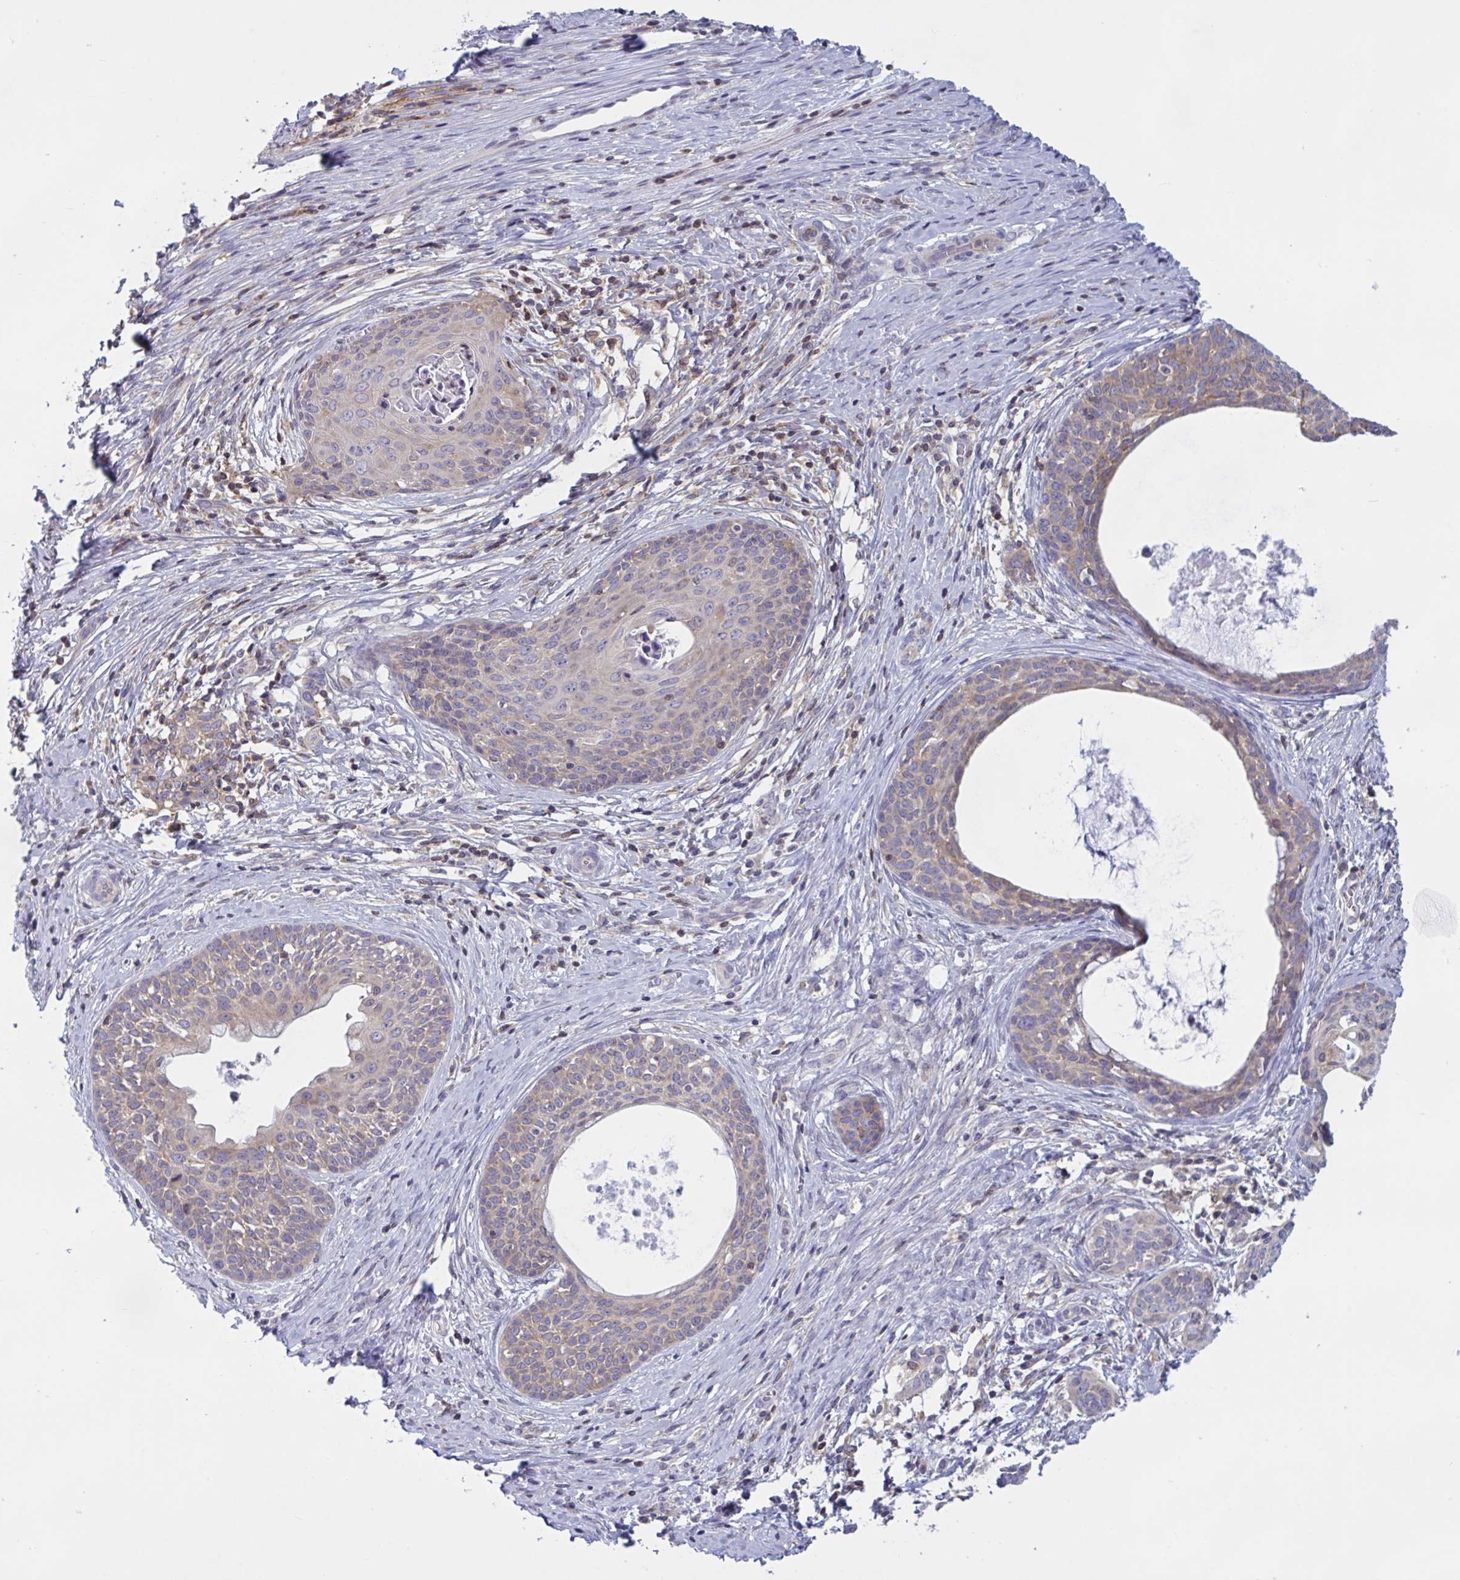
{"staining": {"intensity": "weak", "quantity": "<25%", "location": "cytoplasmic/membranous"}, "tissue": "cervical cancer", "cell_type": "Tumor cells", "image_type": "cancer", "snomed": [{"axis": "morphology", "description": "Squamous cell carcinoma, NOS"}, {"axis": "morphology", "description": "Adenocarcinoma, NOS"}, {"axis": "topography", "description": "Cervix"}], "caption": "Human cervical adenocarcinoma stained for a protein using immunohistochemistry (IHC) shows no staining in tumor cells.", "gene": "TANK", "patient": {"sex": "female", "age": 52}}